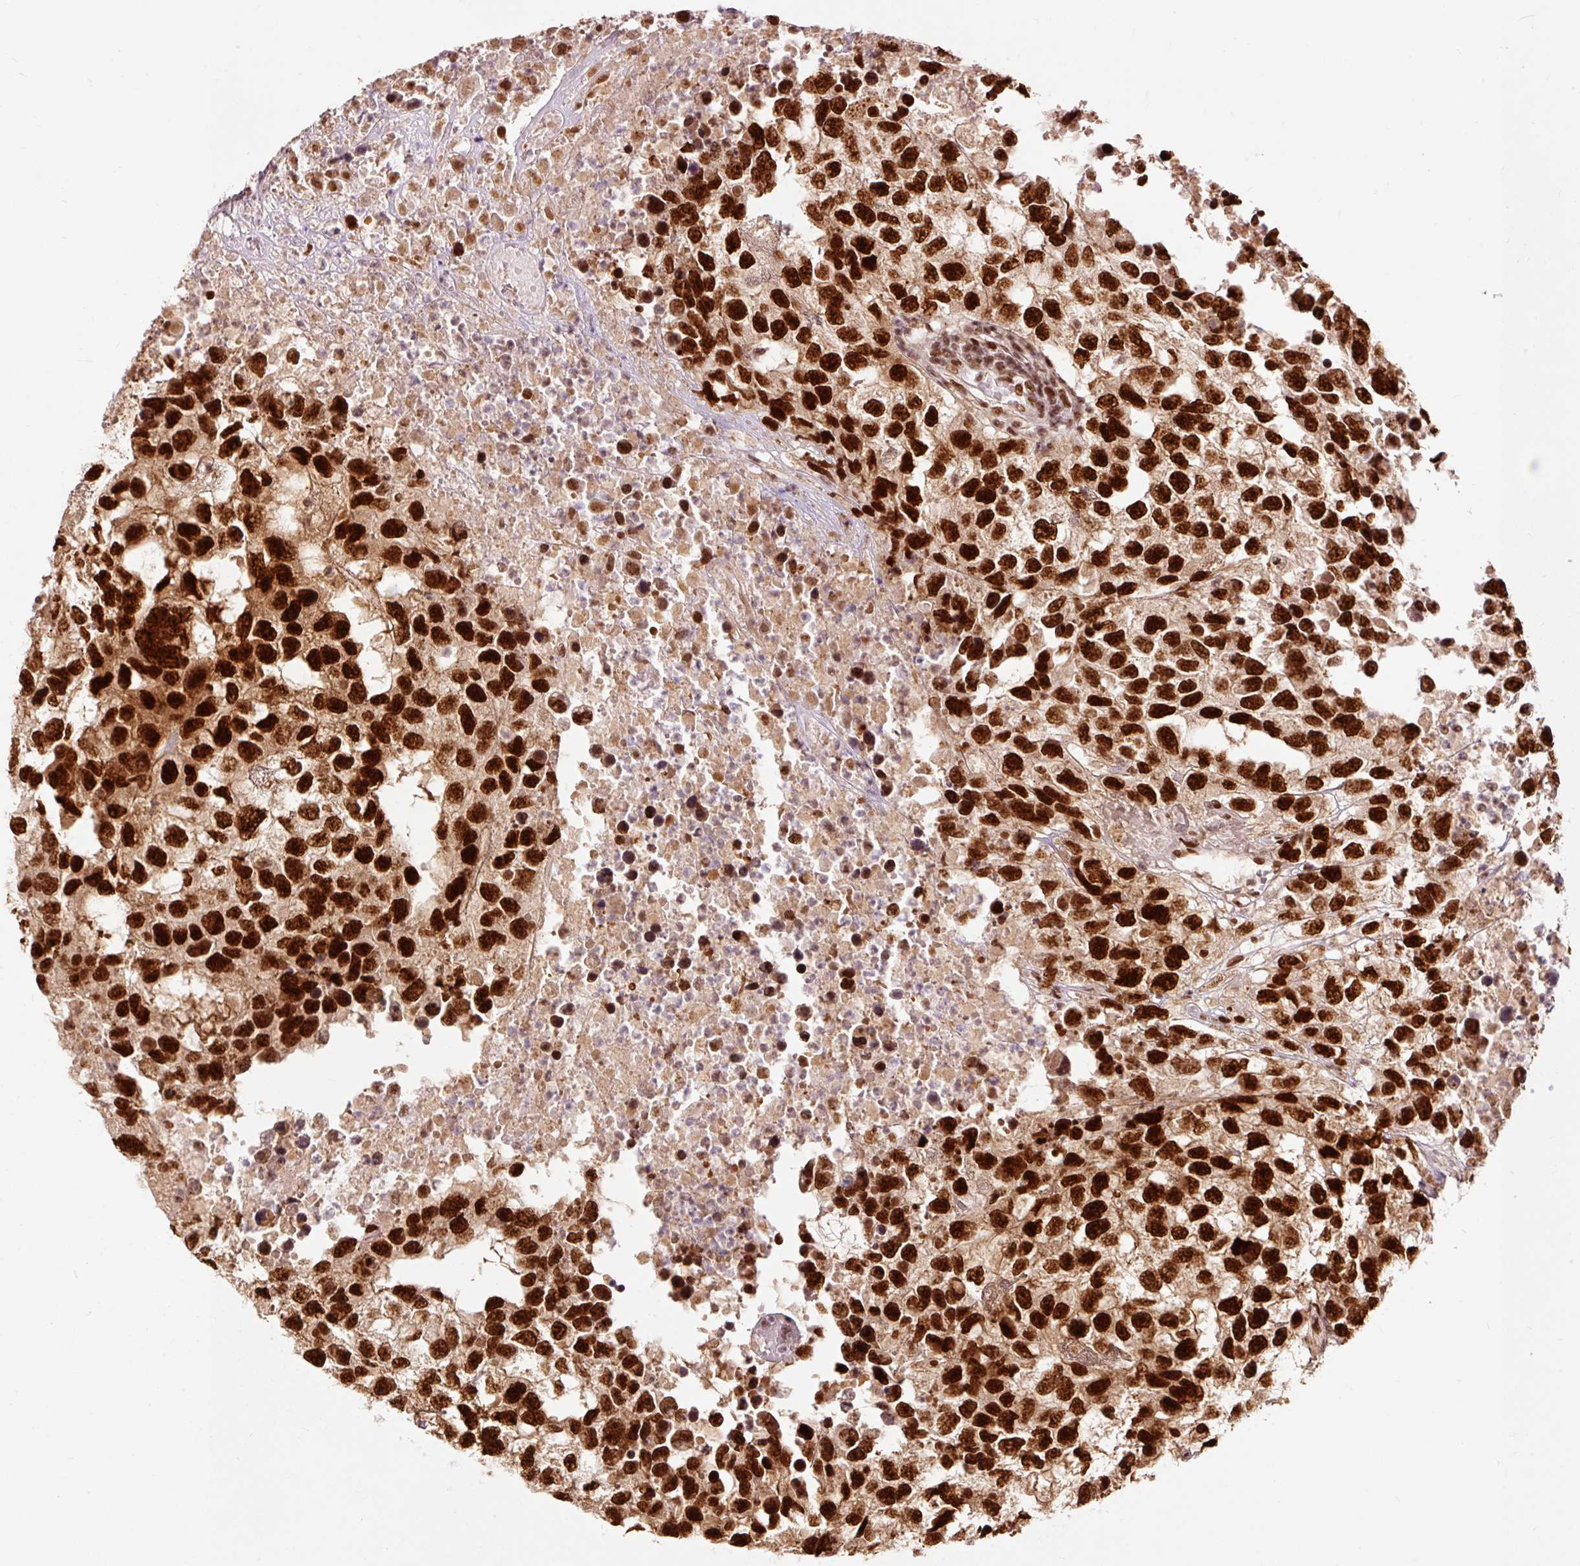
{"staining": {"intensity": "strong", "quantity": ">75%", "location": "nuclear"}, "tissue": "testis cancer", "cell_type": "Tumor cells", "image_type": "cancer", "snomed": [{"axis": "morphology", "description": "Carcinoma, Embryonal, NOS"}, {"axis": "topography", "description": "Testis"}], "caption": "Immunohistochemical staining of embryonal carcinoma (testis) exhibits strong nuclear protein staining in about >75% of tumor cells. The protein is stained brown, and the nuclei are stained in blue (DAB (3,3'-diaminobenzidine) IHC with brightfield microscopy, high magnification).", "gene": "ZBTB44", "patient": {"sex": "male", "age": 83}}